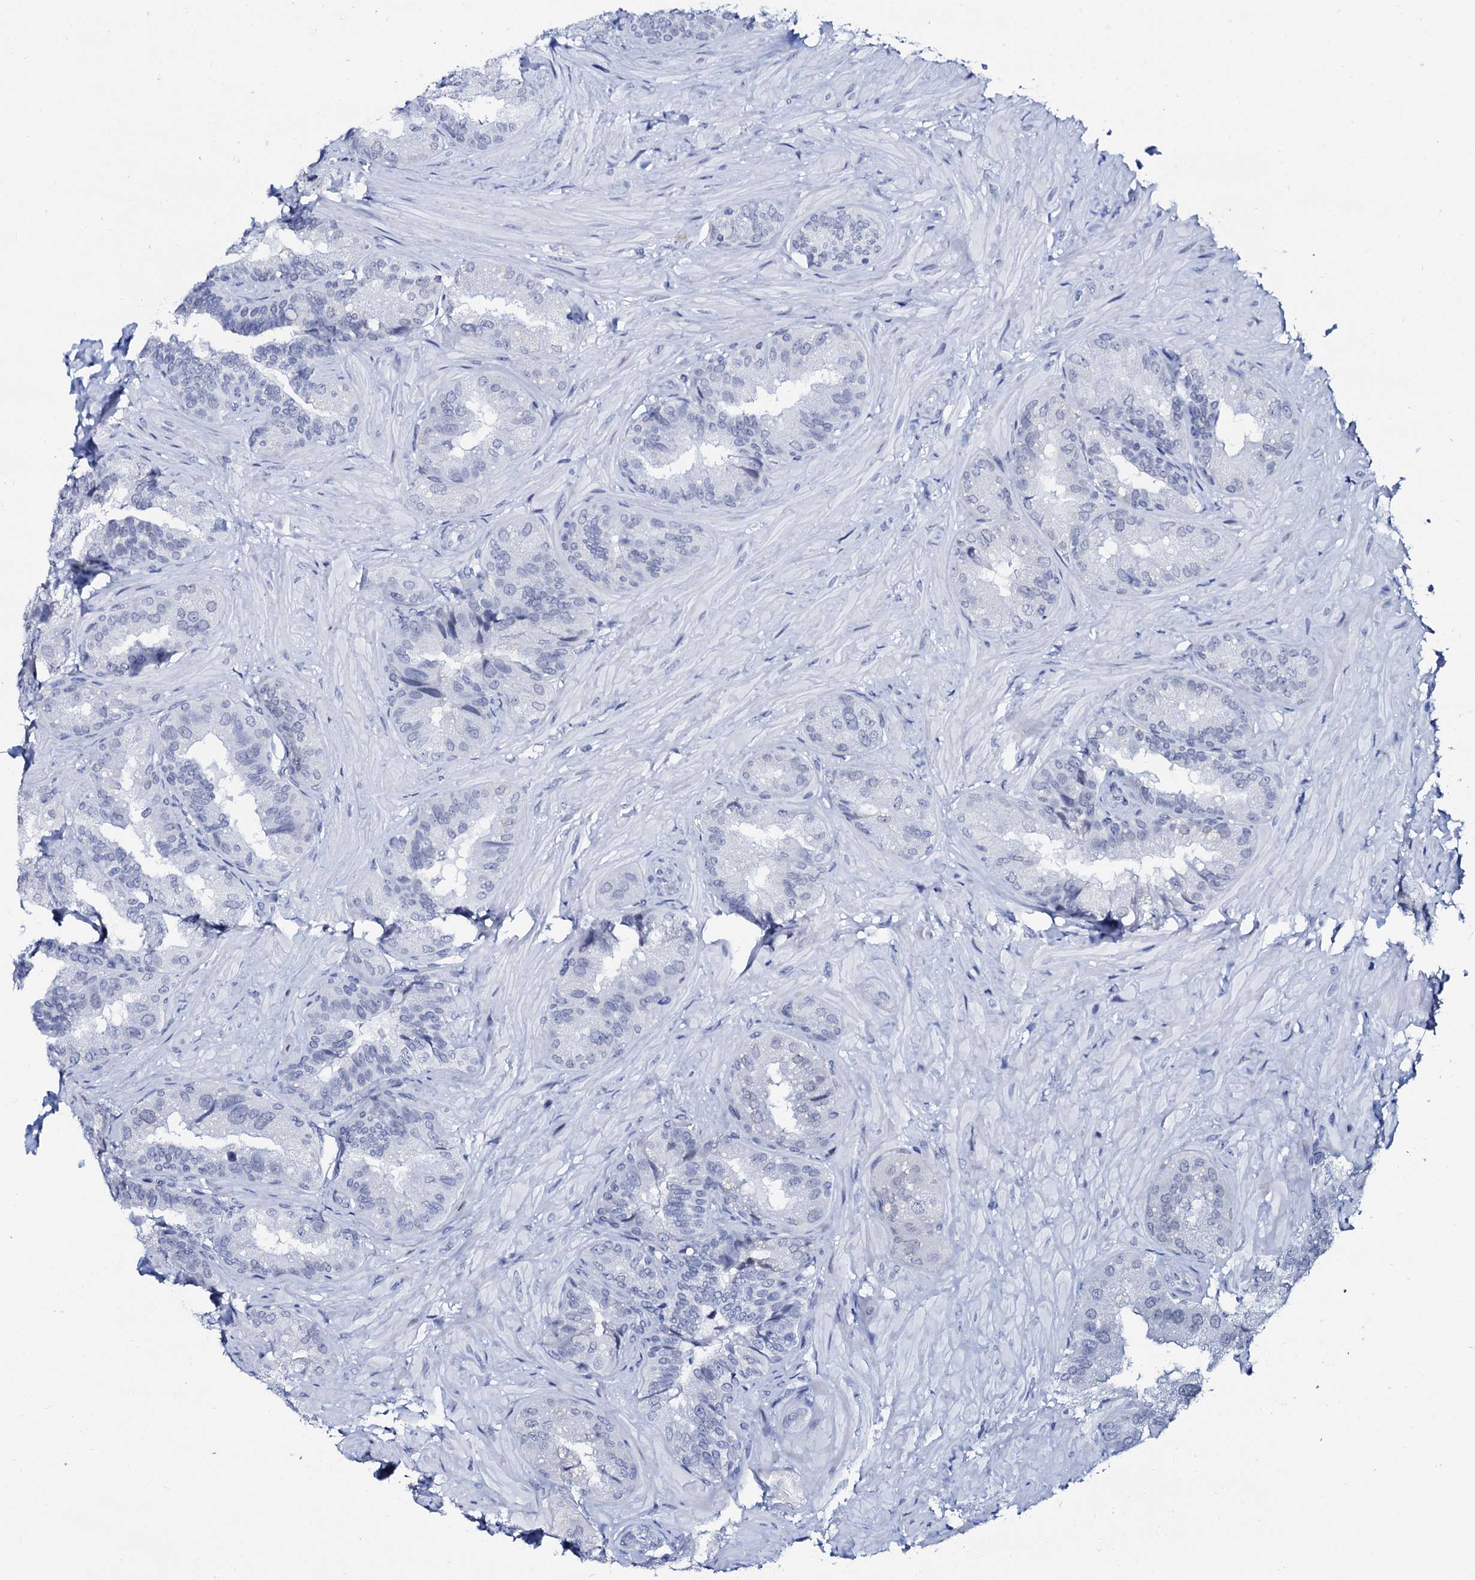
{"staining": {"intensity": "negative", "quantity": "none", "location": "none"}, "tissue": "seminal vesicle", "cell_type": "Glandular cells", "image_type": "normal", "snomed": [{"axis": "morphology", "description": "Normal tissue, NOS"}, {"axis": "topography", "description": "Prostate and seminal vesicle, NOS"}, {"axis": "topography", "description": "Prostate"}, {"axis": "topography", "description": "Seminal veicle"}], "caption": "Histopathology image shows no protein staining in glandular cells of unremarkable seminal vesicle.", "gene": "SPATA19", "patient": {"sex": "male", "age": 67}}